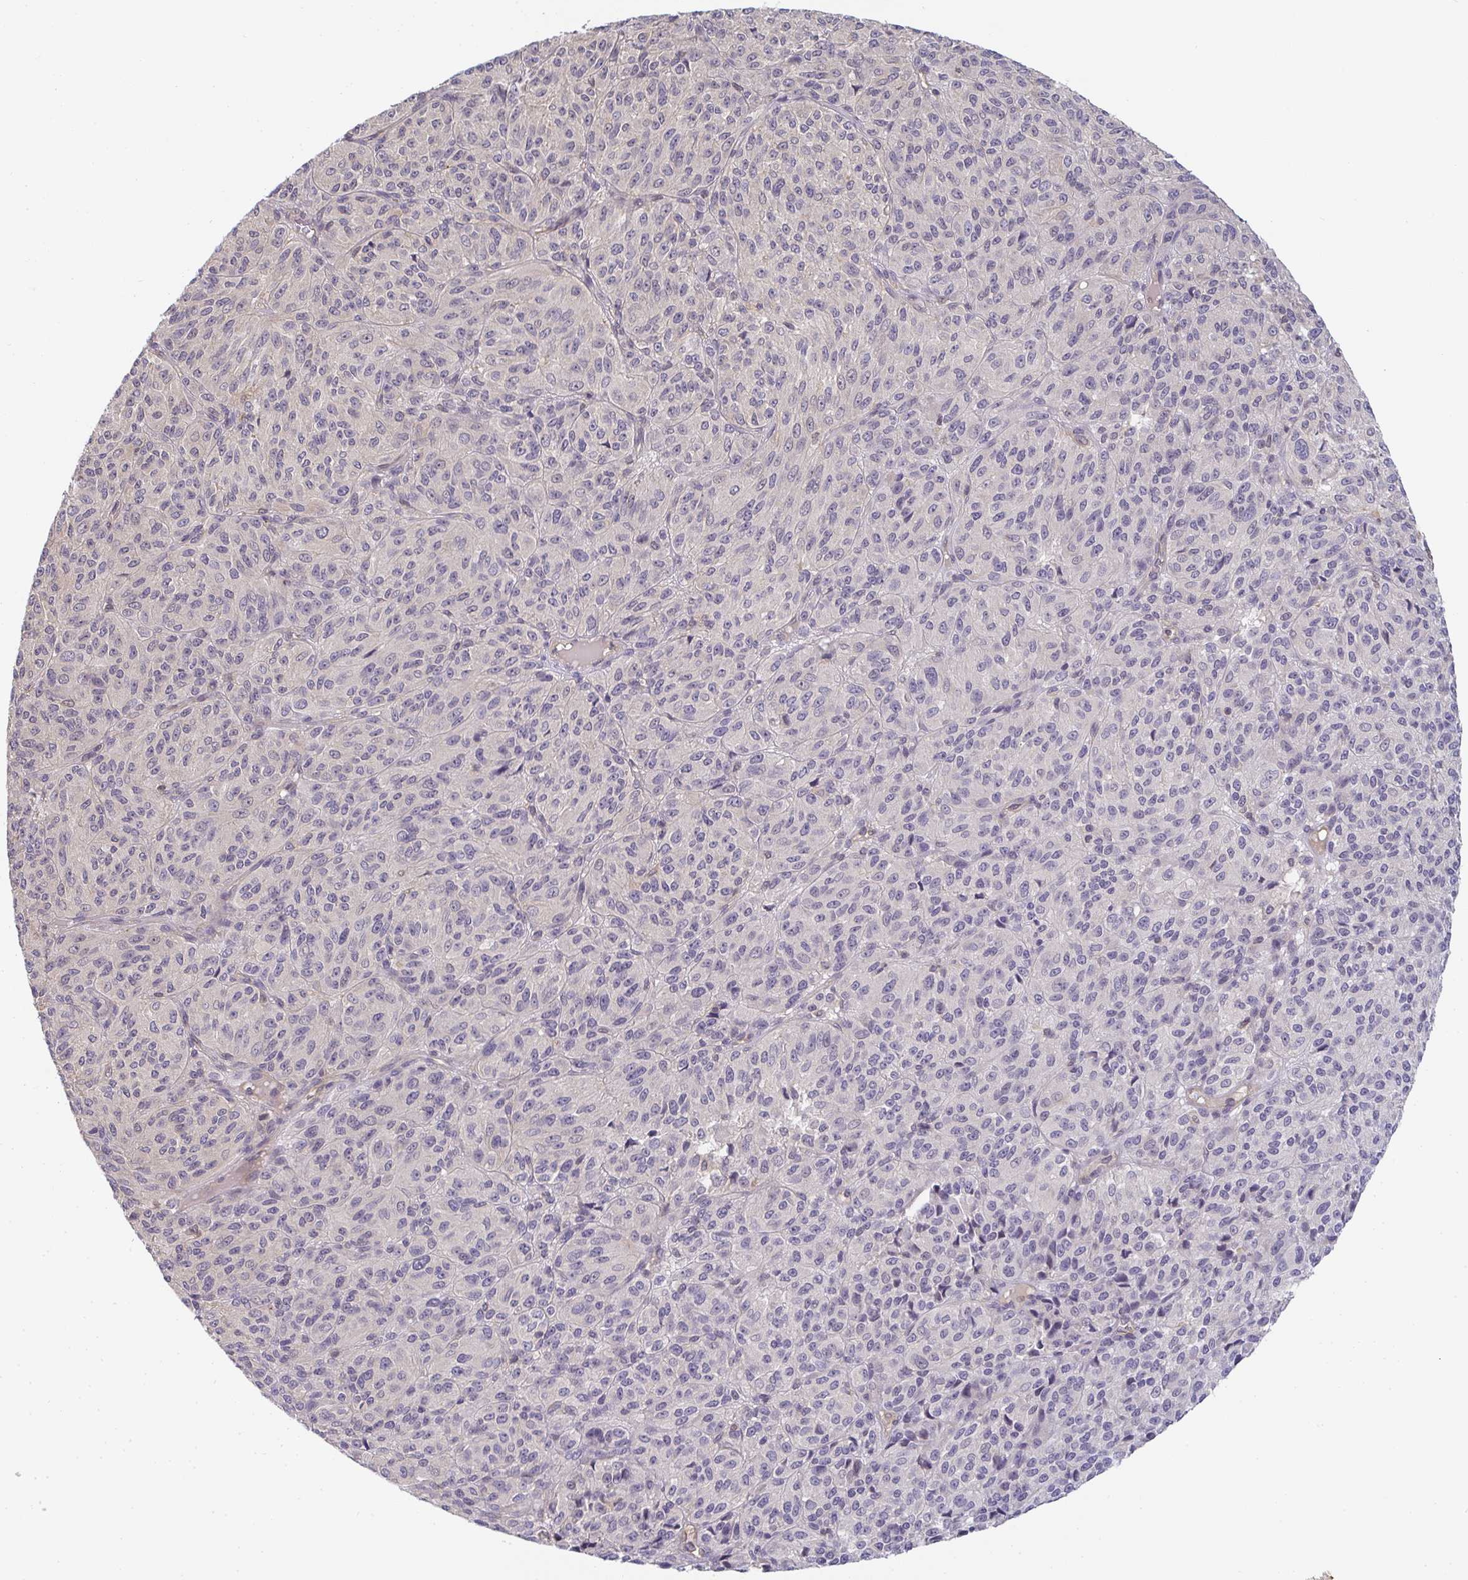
{"staining": {"intensity": "negative", "quantity": "none", "location": "none"}, "tissue": "melanoma", "cell_type": "Tumor cells", "image_type": "cancer", "snomed": [{"axis": "morphology", "description": "Malignant melanoma, Metastatic site"}, {"axis": "topography", "description": "Brain"}], "caption": "Immunohistochemical staining of melanoma demonstrates no significant expression in tumor cells.", "gene": "GSDMB", "patient": {"sex": "female", "age": 56}}